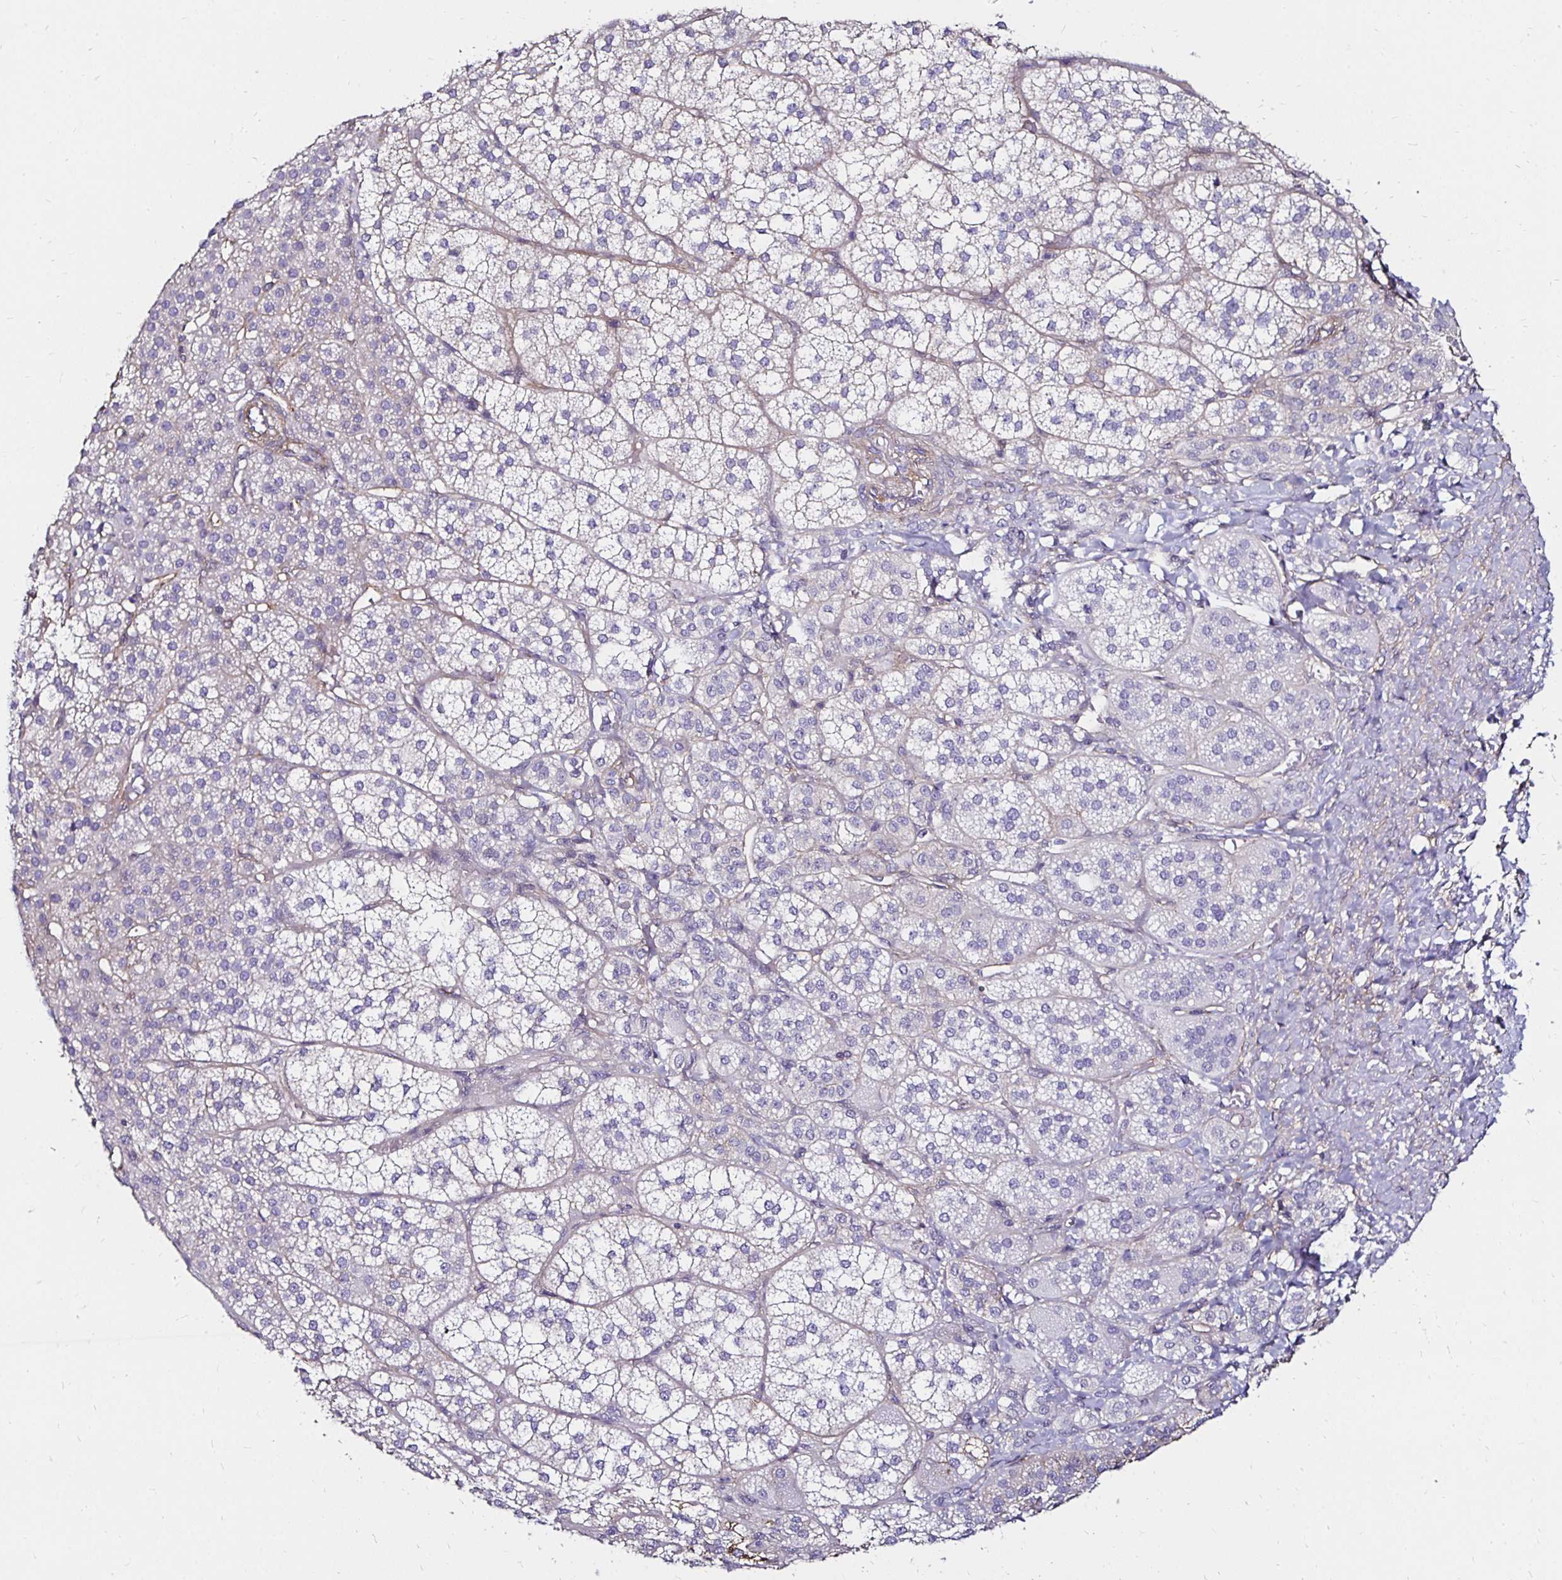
{"staining": {"intensity": "negative", "quantity": "none", "location": "none"}, "tissue": "adrenal gland", "cell_type": "Glandular cells", "image_type": "normal", "snomed": [{"axis": "morphology", "description": "Normal tissue, NOS"}, {"axis": "topography", "description": "Adrenal gland"}], "caption": "Photomicrograph shows no significant protein positivity in glandular cells of benign adrenal gland. (Brightfield microscopy of DAB immunohistochemistry at high magnification).", "gene": "ITGB1", "patient": {"sex": "female", "age": 60}}